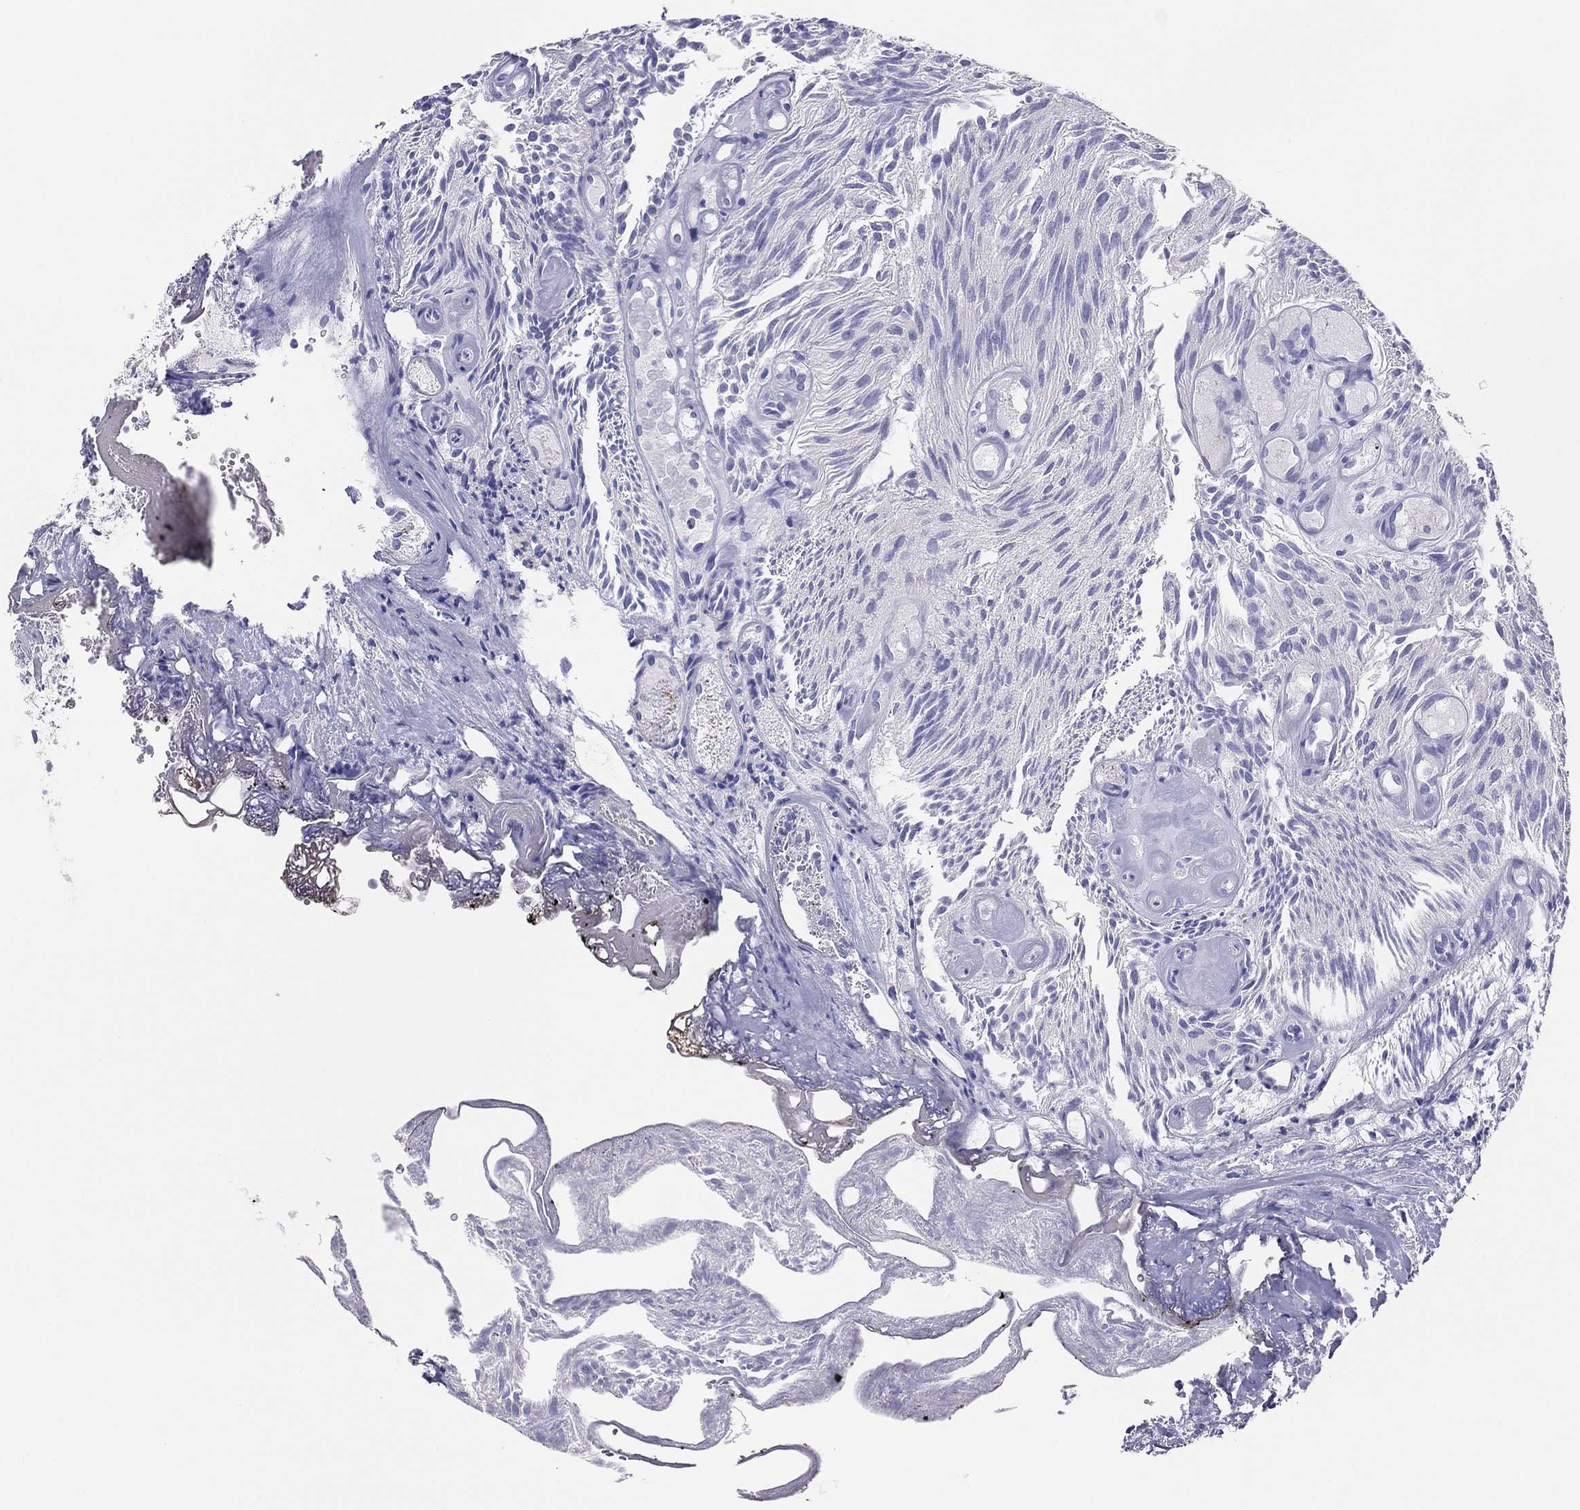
{"staining": {"intensity": "negative", "quantity": "none", "location": "none"}, "tissue": "urothelial cancer", "cell_type": "Tumor cells", "image_type": "cancer", "snomed": [{"axis": "morphology", "description": "Urothelial carcinoma, Low grade"}, {"axis": "topography", "description": "Urinary bladder"}], "caption": "An immunohistochemistry (IHC) histopathology image of urothelial cancer is shown. There is no staining in tumor cells of urothelial cancer.", "gene": "MGAT4C", "patient": {"sex": "female", "age": 87}}